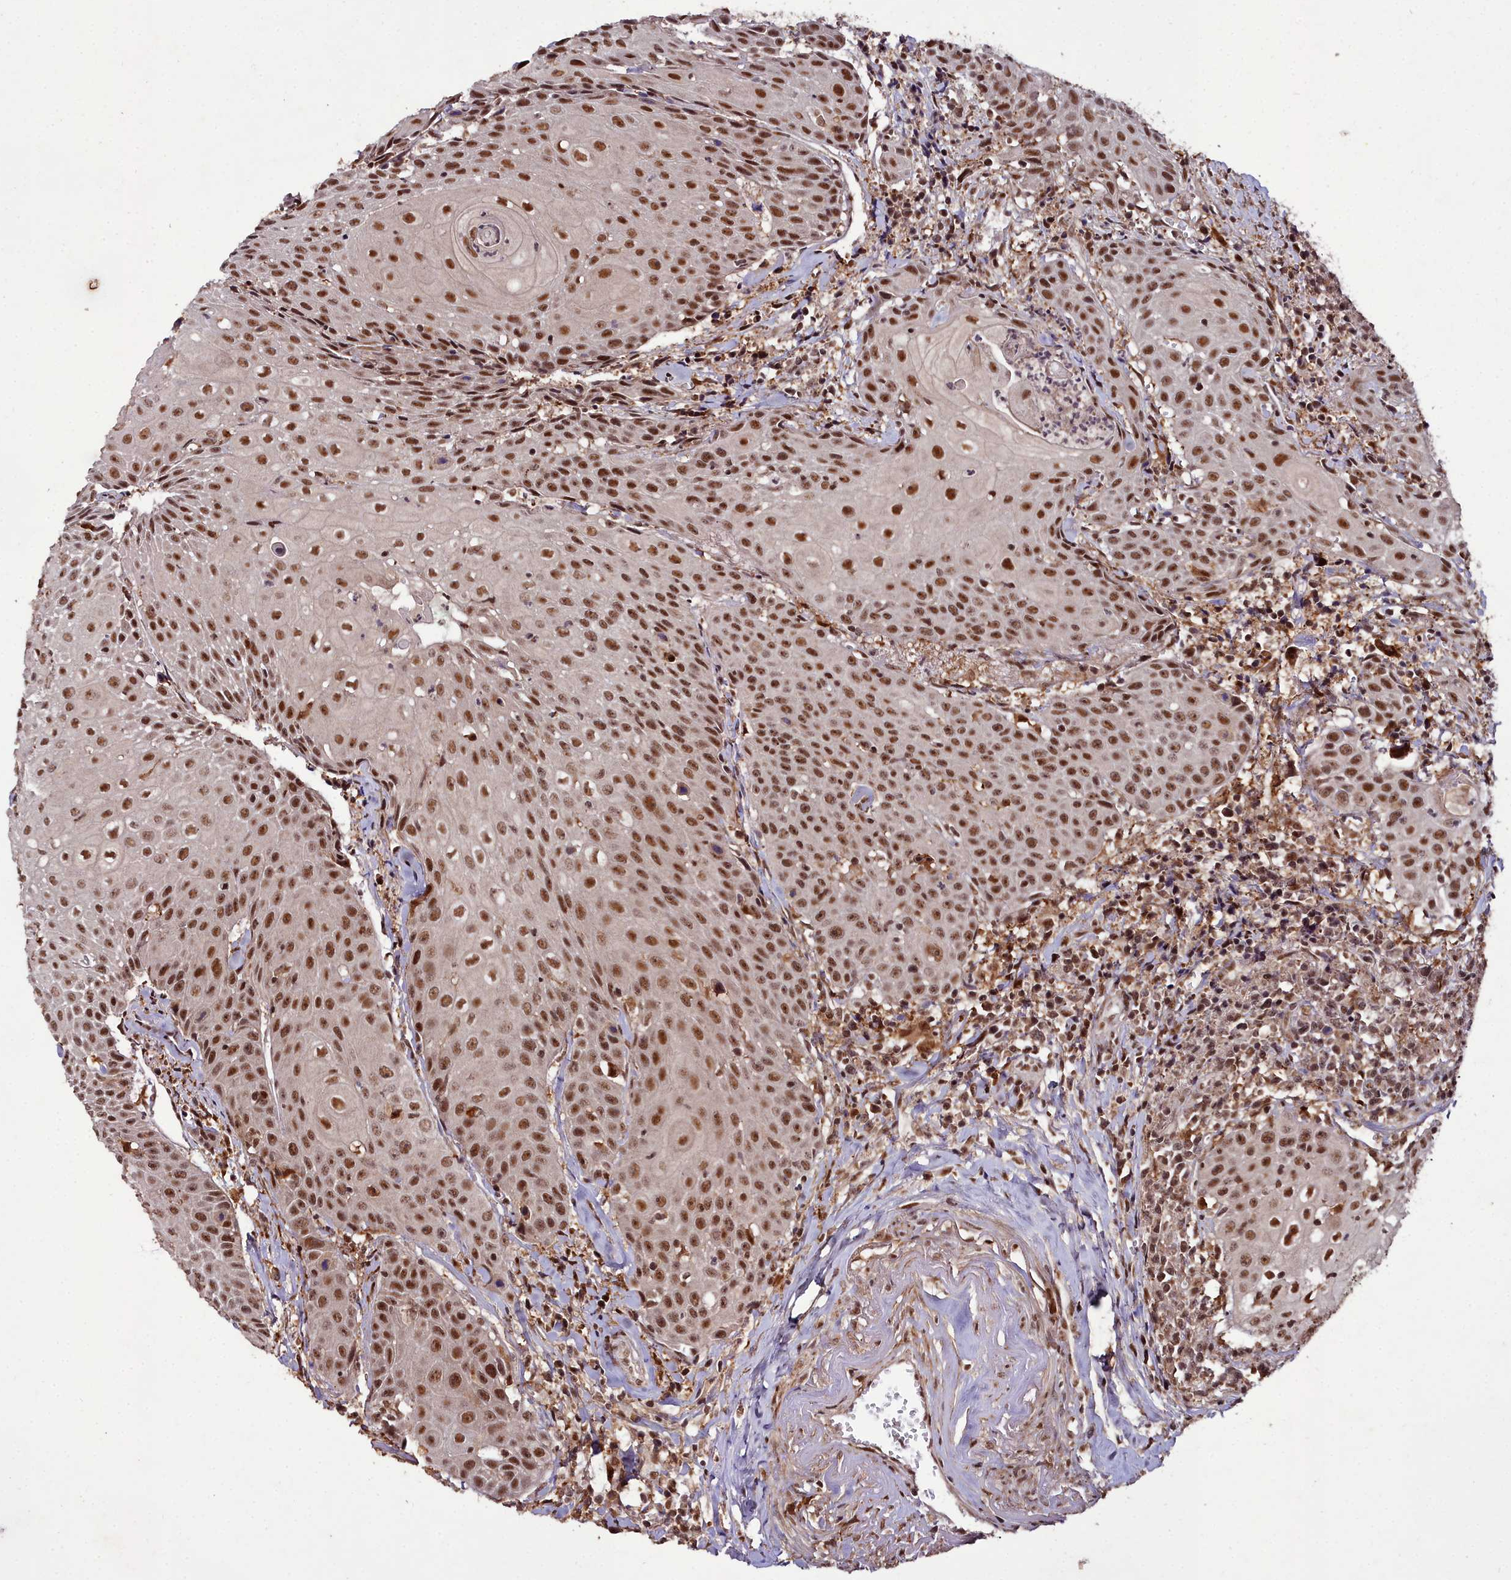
{"staining": {"intensity": "strong", "quantity": ">75%", "location": "nuclear"}, "tissue": "head and neck cancer", "cell_type": "Tumor cells", "image_type": "cancer", "snomed": [{"axis": "morphology", "description": "Squamous cell carcinoma, NOS"}, {"axis": "topography", "description": "Oral tissue"}, {"axis": "topography", "description": "Head-Neck"}], "caption": "Protein staining shows strong nuclear staining in approximately >75% of tumor cells in squamous cell carcinoma (head and neck). The staining was performed using DAB, with brown indicating positive protein expression. Nuclei are stained blue with hematoxylin.", "gene": "CXXC1", "patient": {"sex": "female", "age": 82}}